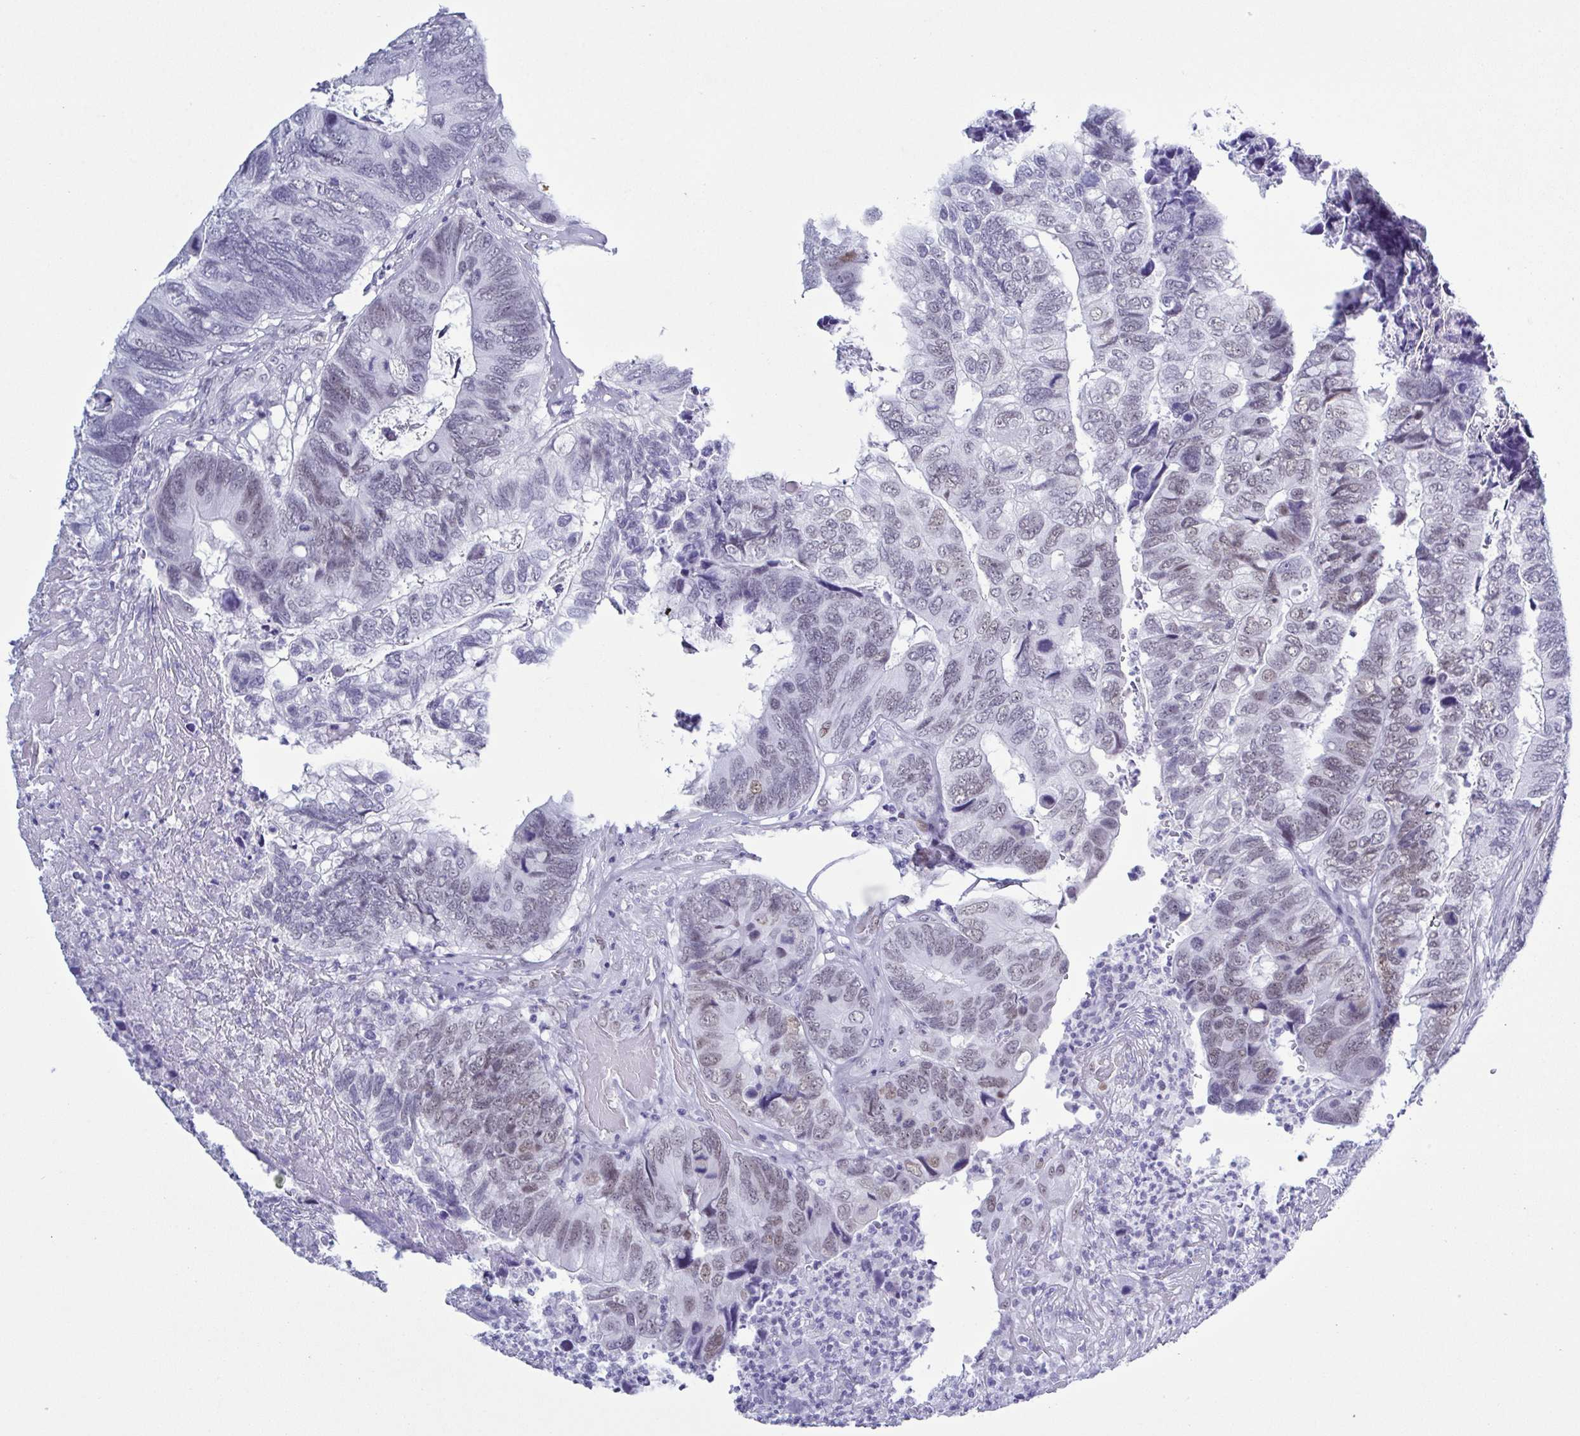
{"staining": {"intensity": "weak", "quantity": "<25%", "location": "nuclear"}, "tissue": "colorectal cancer", "cell_type": "Tumor cells", "image_type": "cancer", "snomed": [{"axis": "morphology", "description": "Adenocarcinoma, NOS"}, {"axis": "topography", "description": "Colon"}], "caption": "Tumor cells are negative for protein expression in human colorectal cancer (adenocarcinoma).", "gene": "SUGP2", "patient": {"sex": "female", "age": 67}}